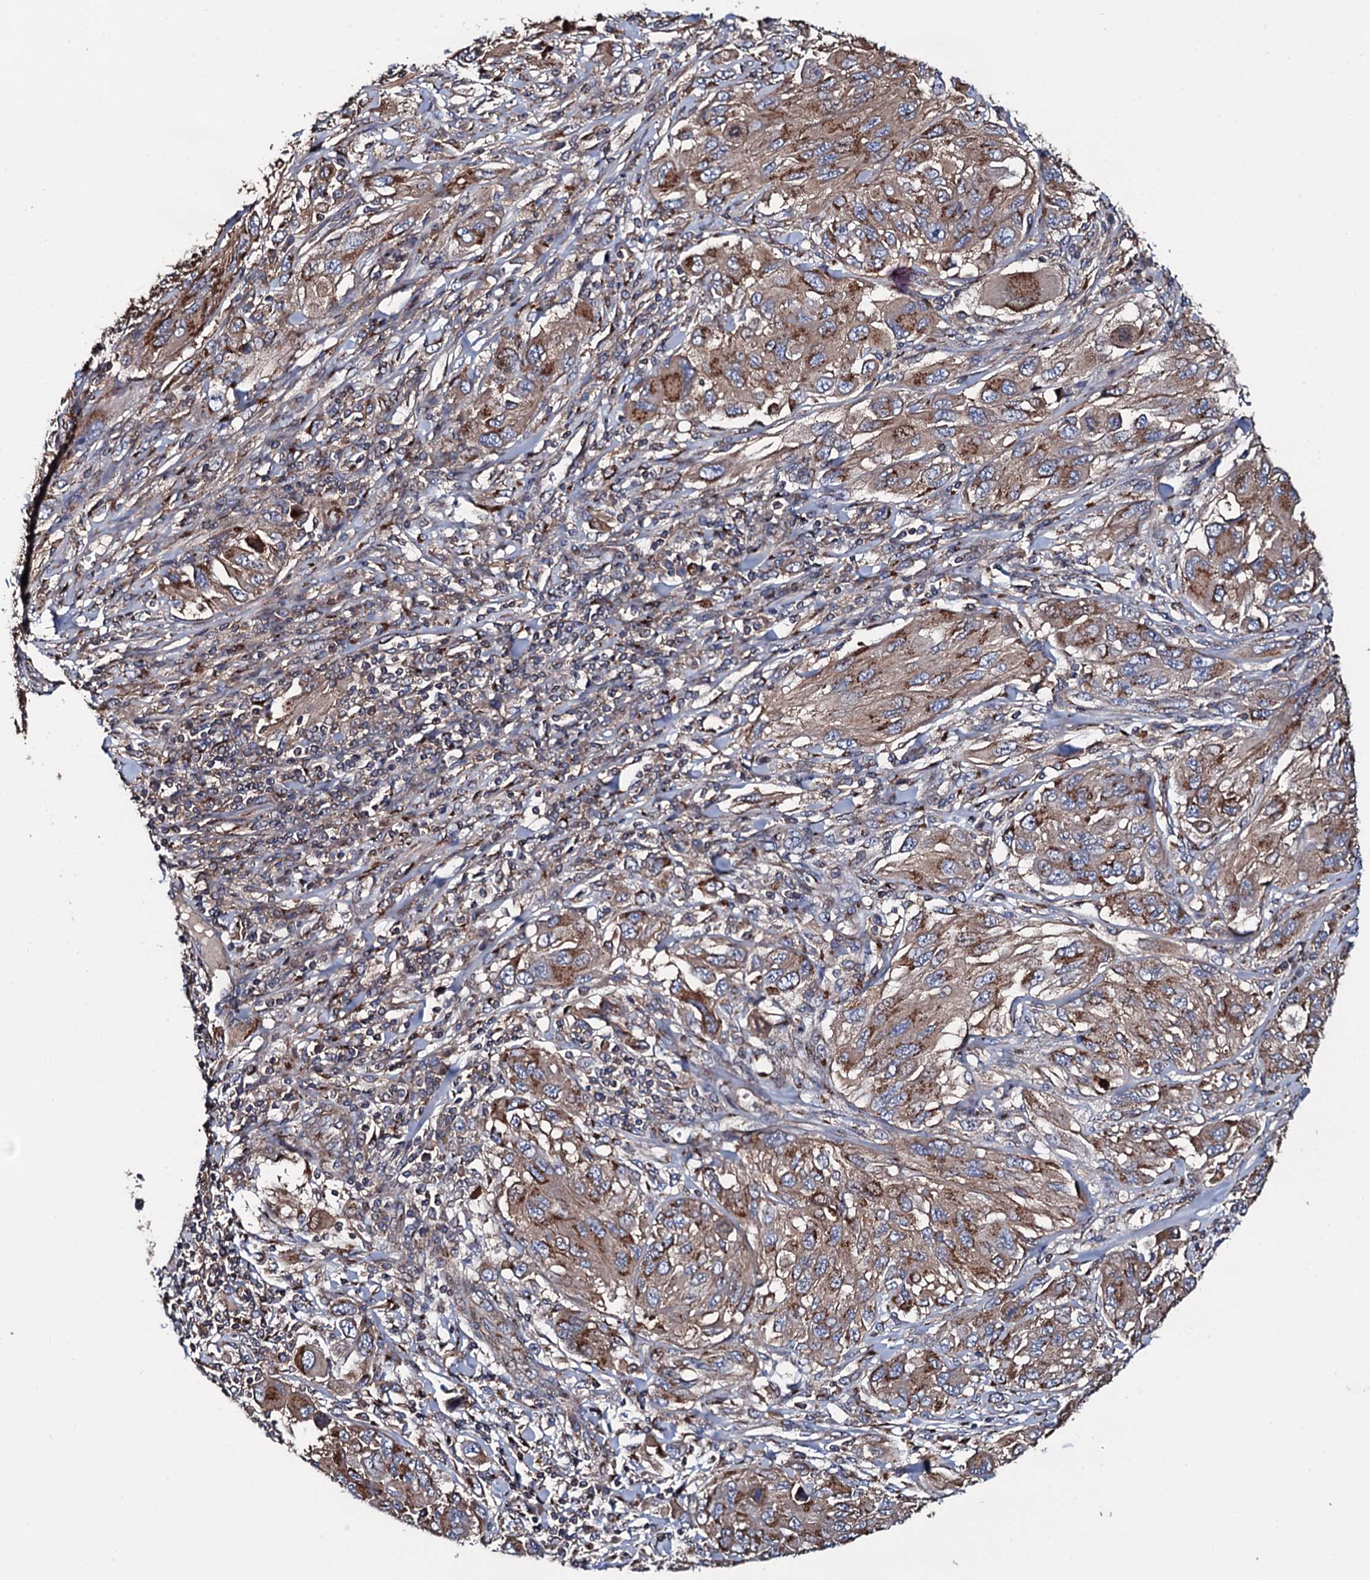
{"staining": {"intensity": "moderate", "quantity": ">75%", "location": "cytoplasmic/membranous"}, "tissue": "melanoma", "cell_type": "Tumor cells", "image_type": "cancer", "snomed": [{"axis": "morphology", "description": "Malignant melanoma, NOS"}, {"axis": "topography", "description": "Skin"}], "caption": "Protein analysis of malignant melanoma tissue exhibits moderate cytoplasmic/membranous expression in about >75% of tumor cells. Ihc stains the protein of interest in brown and the nuclei are stained blue.", "gene": "PLET1", "patient": {"sex": "female", "age": 91}}